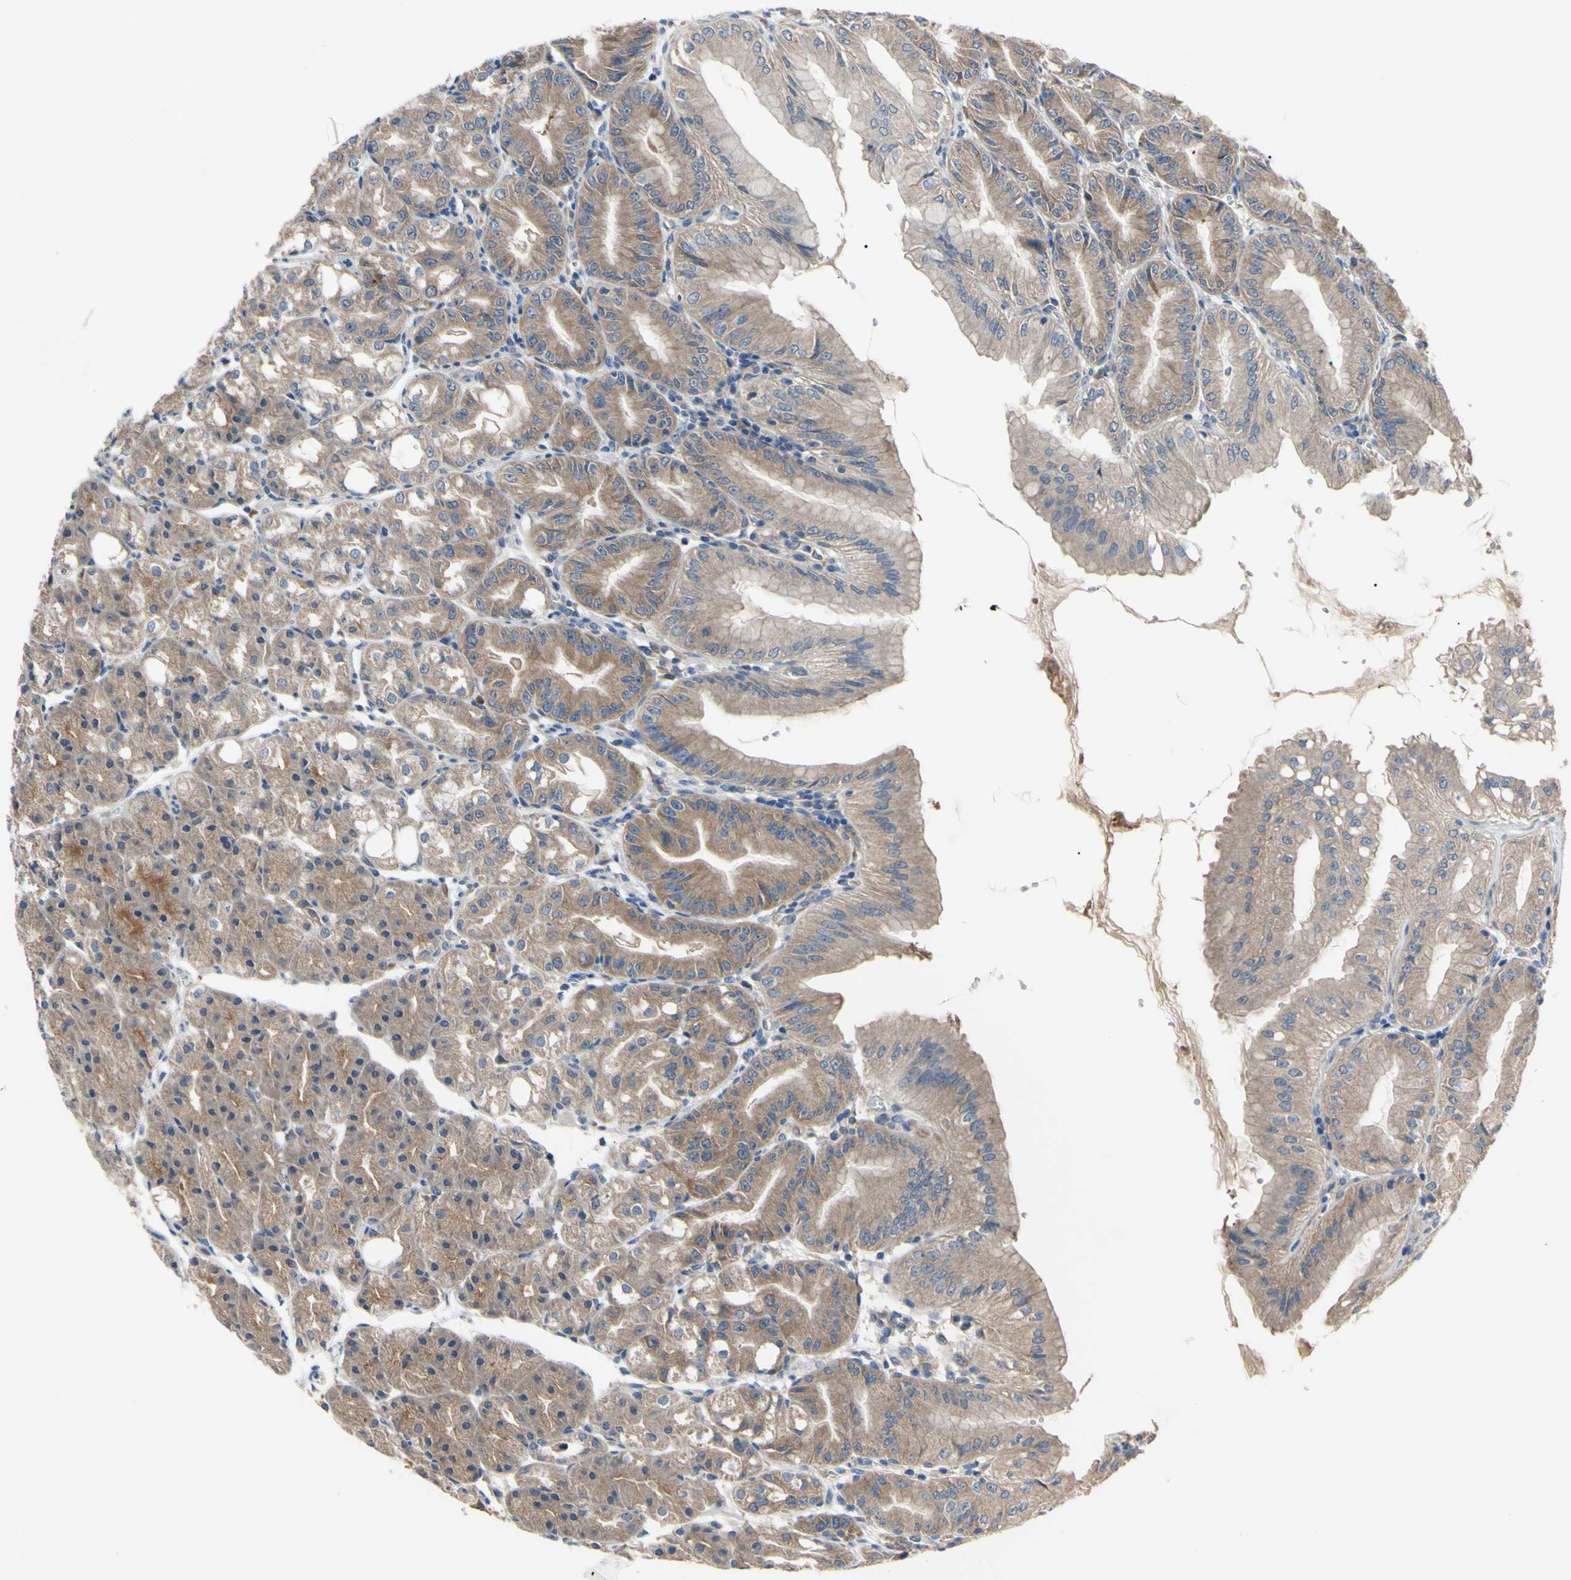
{"staining": {"intensity": "moderate", "quantity": ">75%", "location": "cytoplasmic/membranous"}, "tissue": "stomach", "cell_type": "Glandular cells", "image_type": "normal", "snomed": [{"axis": "morphology", "description": "Normal tissue, NOS"}, {"axis": "topography", "description": "Stomach, lower"}], "caption": "A photomicrograph of human stomach stained for a protein exhibits moderate cytoplasmic/membranous brown staining in glandular cells. (Stains: DAB (3,3'-diaminobenzidine) in brown, nuclei in blue, Microscopy: brightfield microscopy at high magnification).", "gene": "HILPDA", "patient": {"sex": "male", "age": 71}}